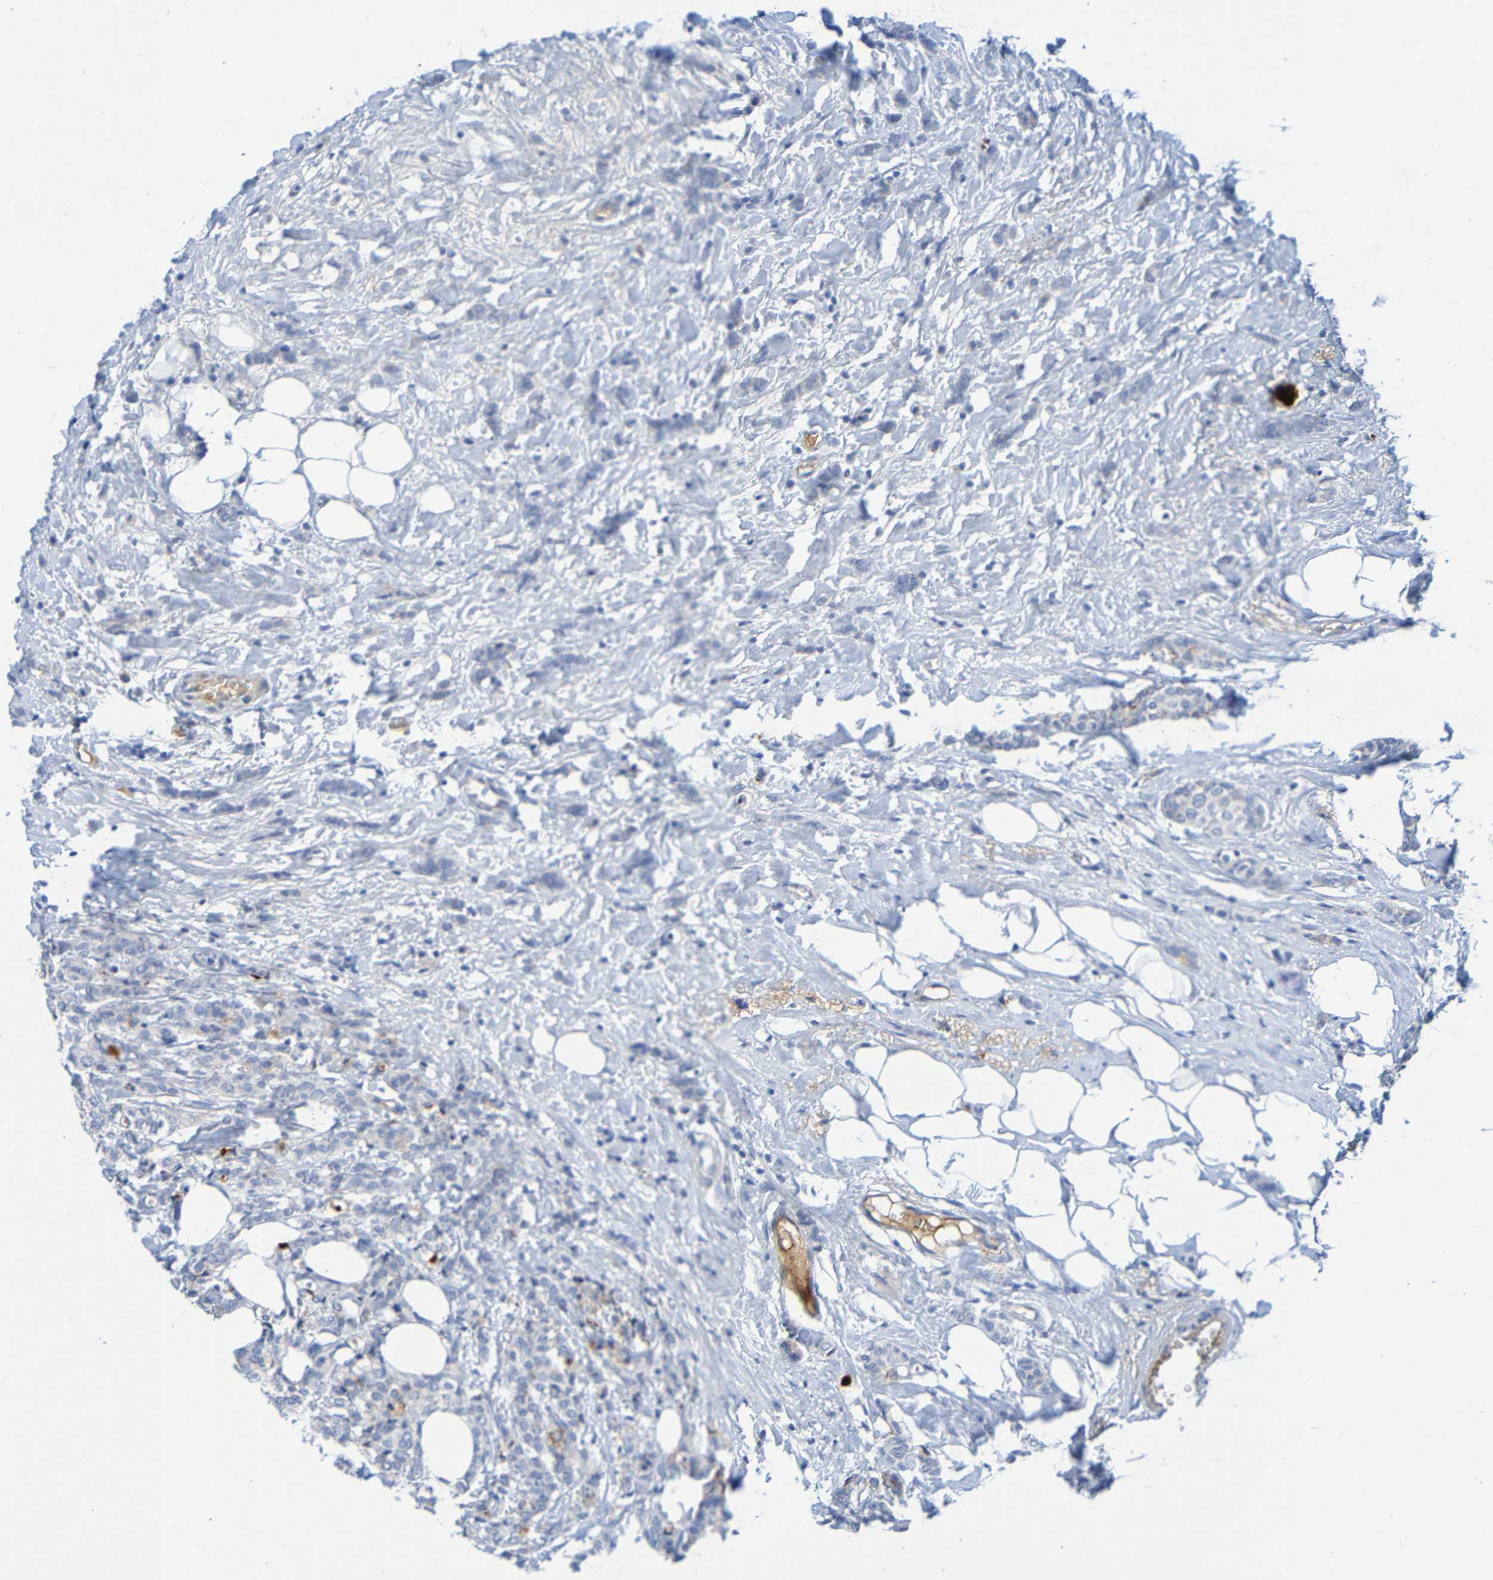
{"staining": {"intensity": "negative", "quantity": "none", "location": "none"}, "tissue": "breast cancer", "cell_type": "Tumor cells", "image_type": "cancer", "snomed": [{"axis": "morphology", "description": "Lobular carcinoma"}, {"axis": "topography", "description": "Breast"}], "caption": "The histopathology image reveals no staining of tumor cells in breast lobular carcinoma.", "gene": "IL10", "patient": {"sex": "female", "age": 60}}